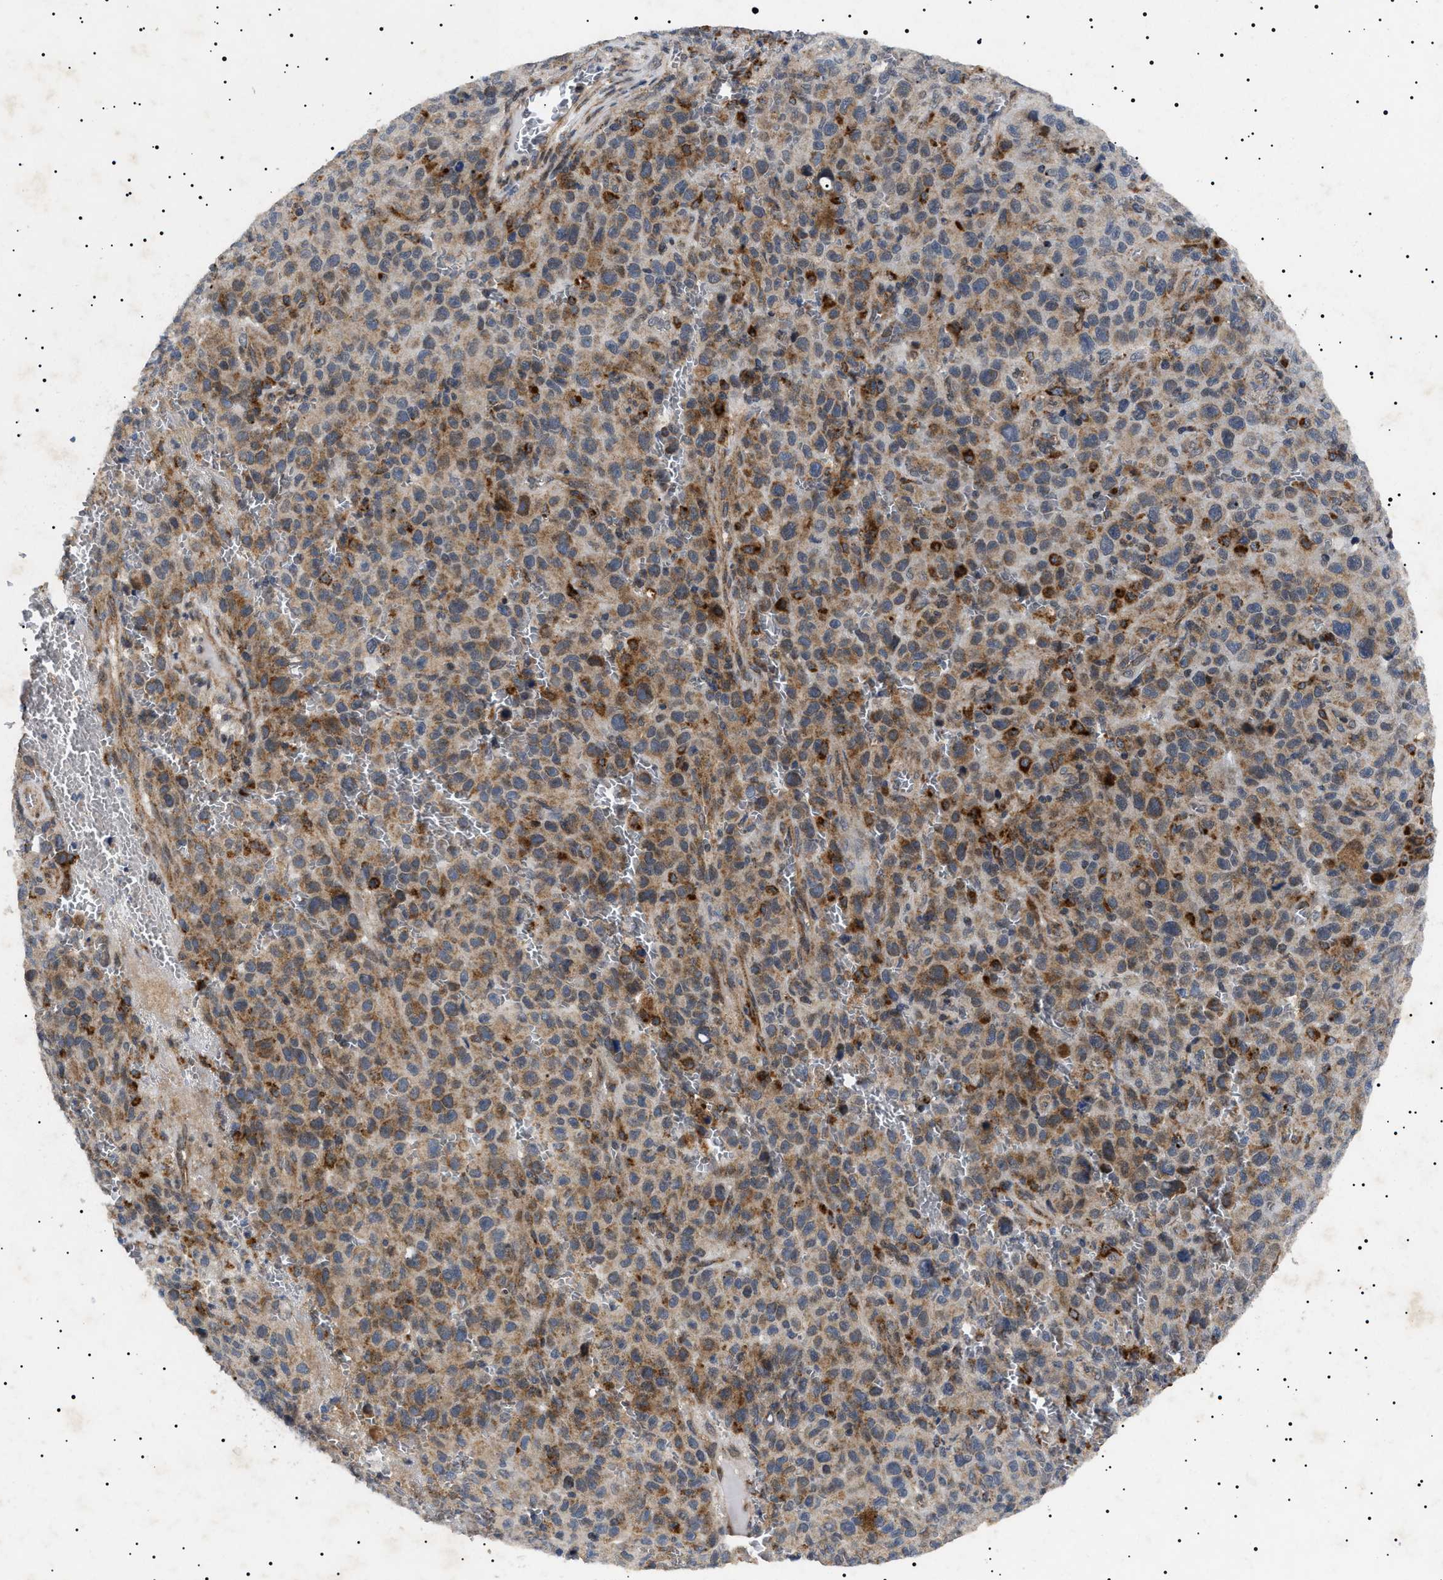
{"staining": {"intensity": "moderate", "quantity": "25%-75%", "location": "cytoplasmic/membranous"}, "tissue": "melanoma", "cell_type": "Tumor cells", "image_type": "cancer", "snomed": [{"axis": "morphology", "description": "Malignant melanoma, NOS"}, {"axis": "topography", "description": "Skin"}], "caption": "A brown stain labels moderate cytoplasmic/membranous expression of a protein in human malignant melanoma tumor cells. (Brightfield microscopy of DAB IHC at high magnification).", "gene": "RAB34", "patient": {"sex": "female", "age": 82}}